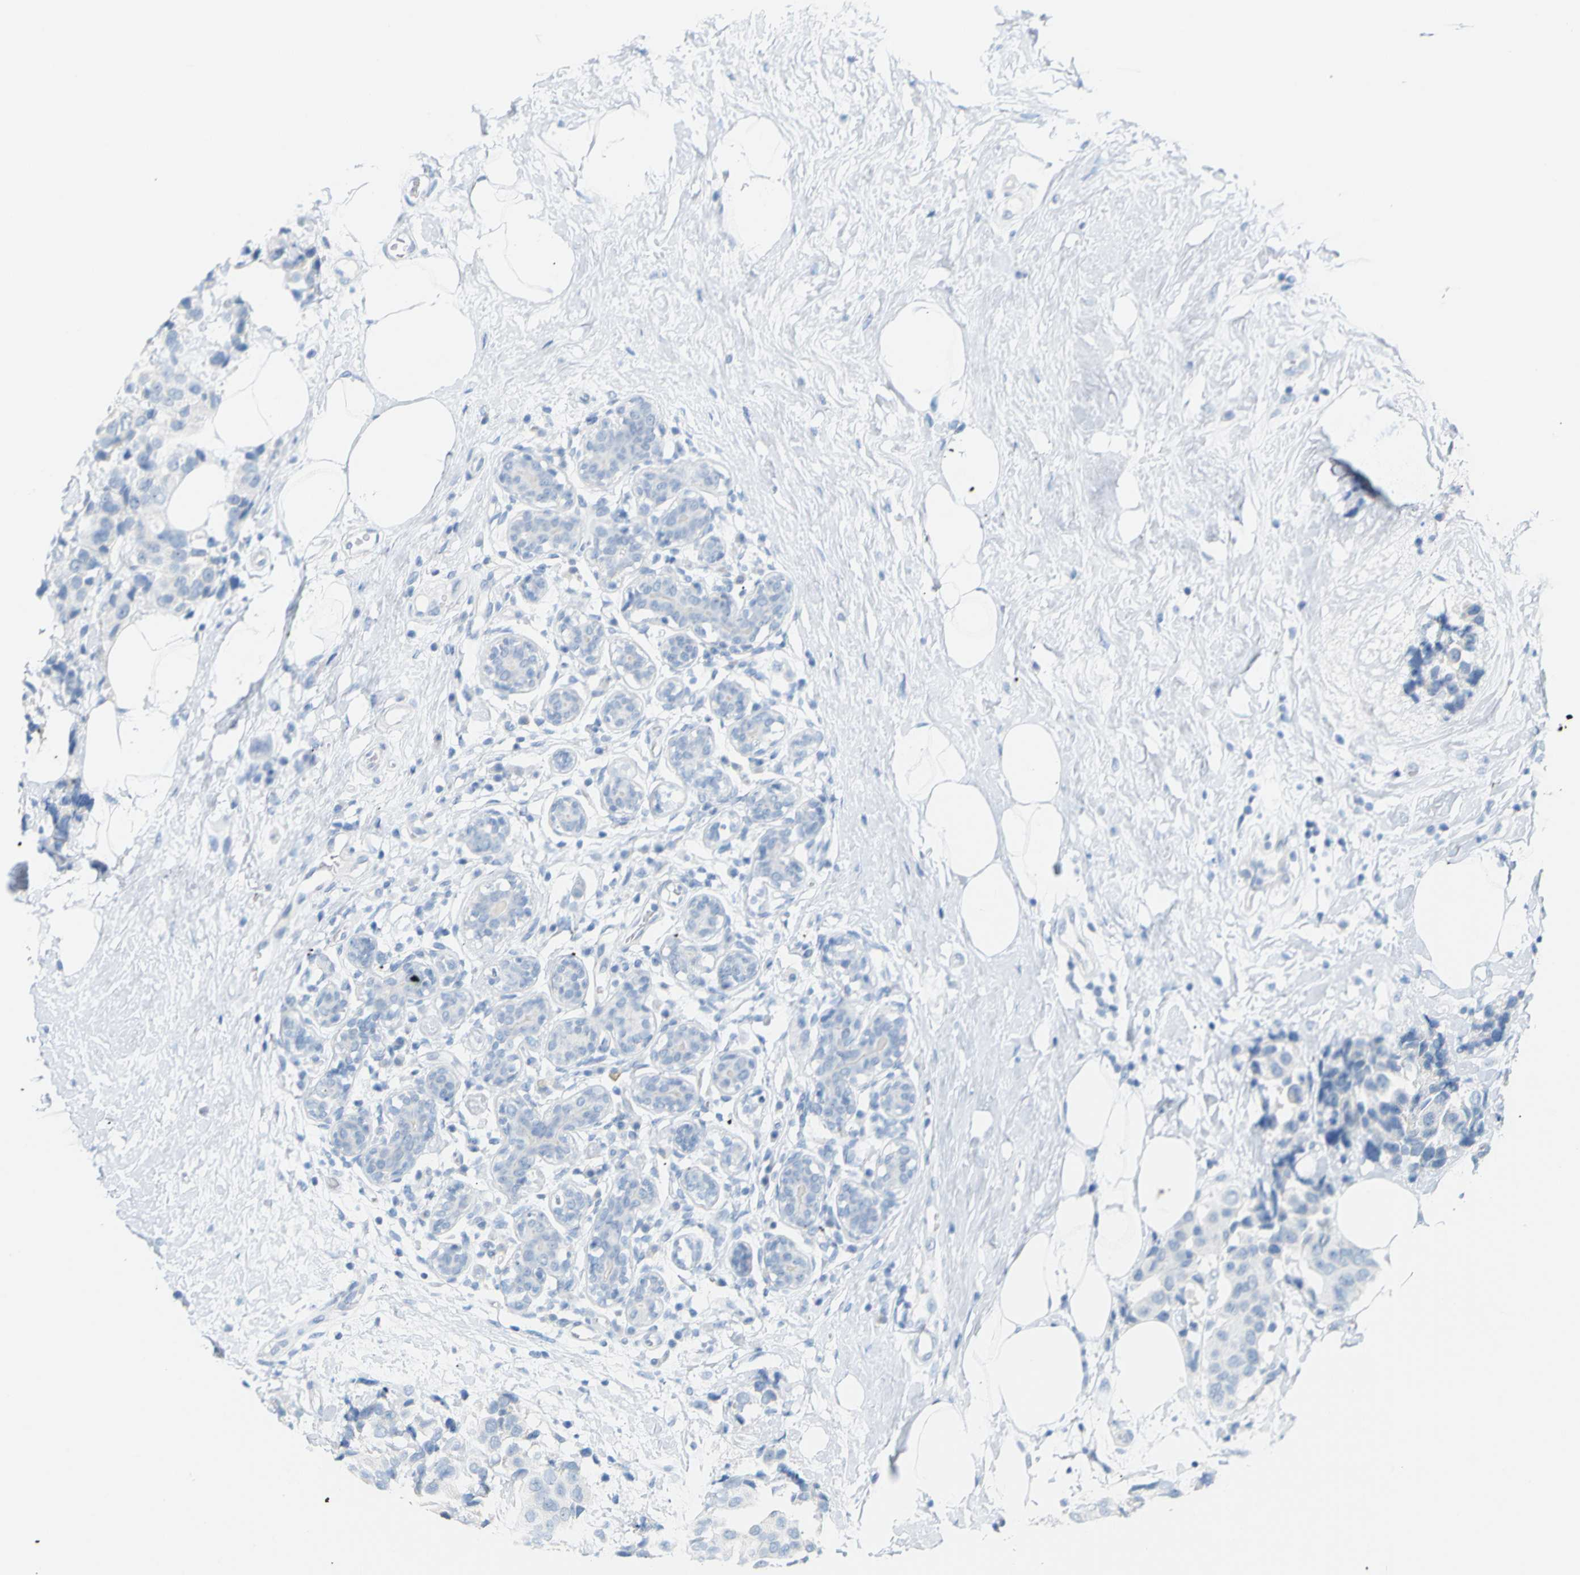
{"staining": {"intensity": "negative", "quantity": "none", "location": "none"}, "tissue": "breast cancer", "cell_type": "Tumor cells", "image_type": "cancer", "snomed": [{"axis": "morphology", "description": "Normal tissue, NOS"}, {"axis": "morphology", "description": "Duct carcinoma"}, {"axis": "topography", "description": "Breast"}], "caption": "There is no significant expression in tumor cells of breast cancer.", "gene": "OPN1SW", "patient": {"sex": "female", "age": 39}}